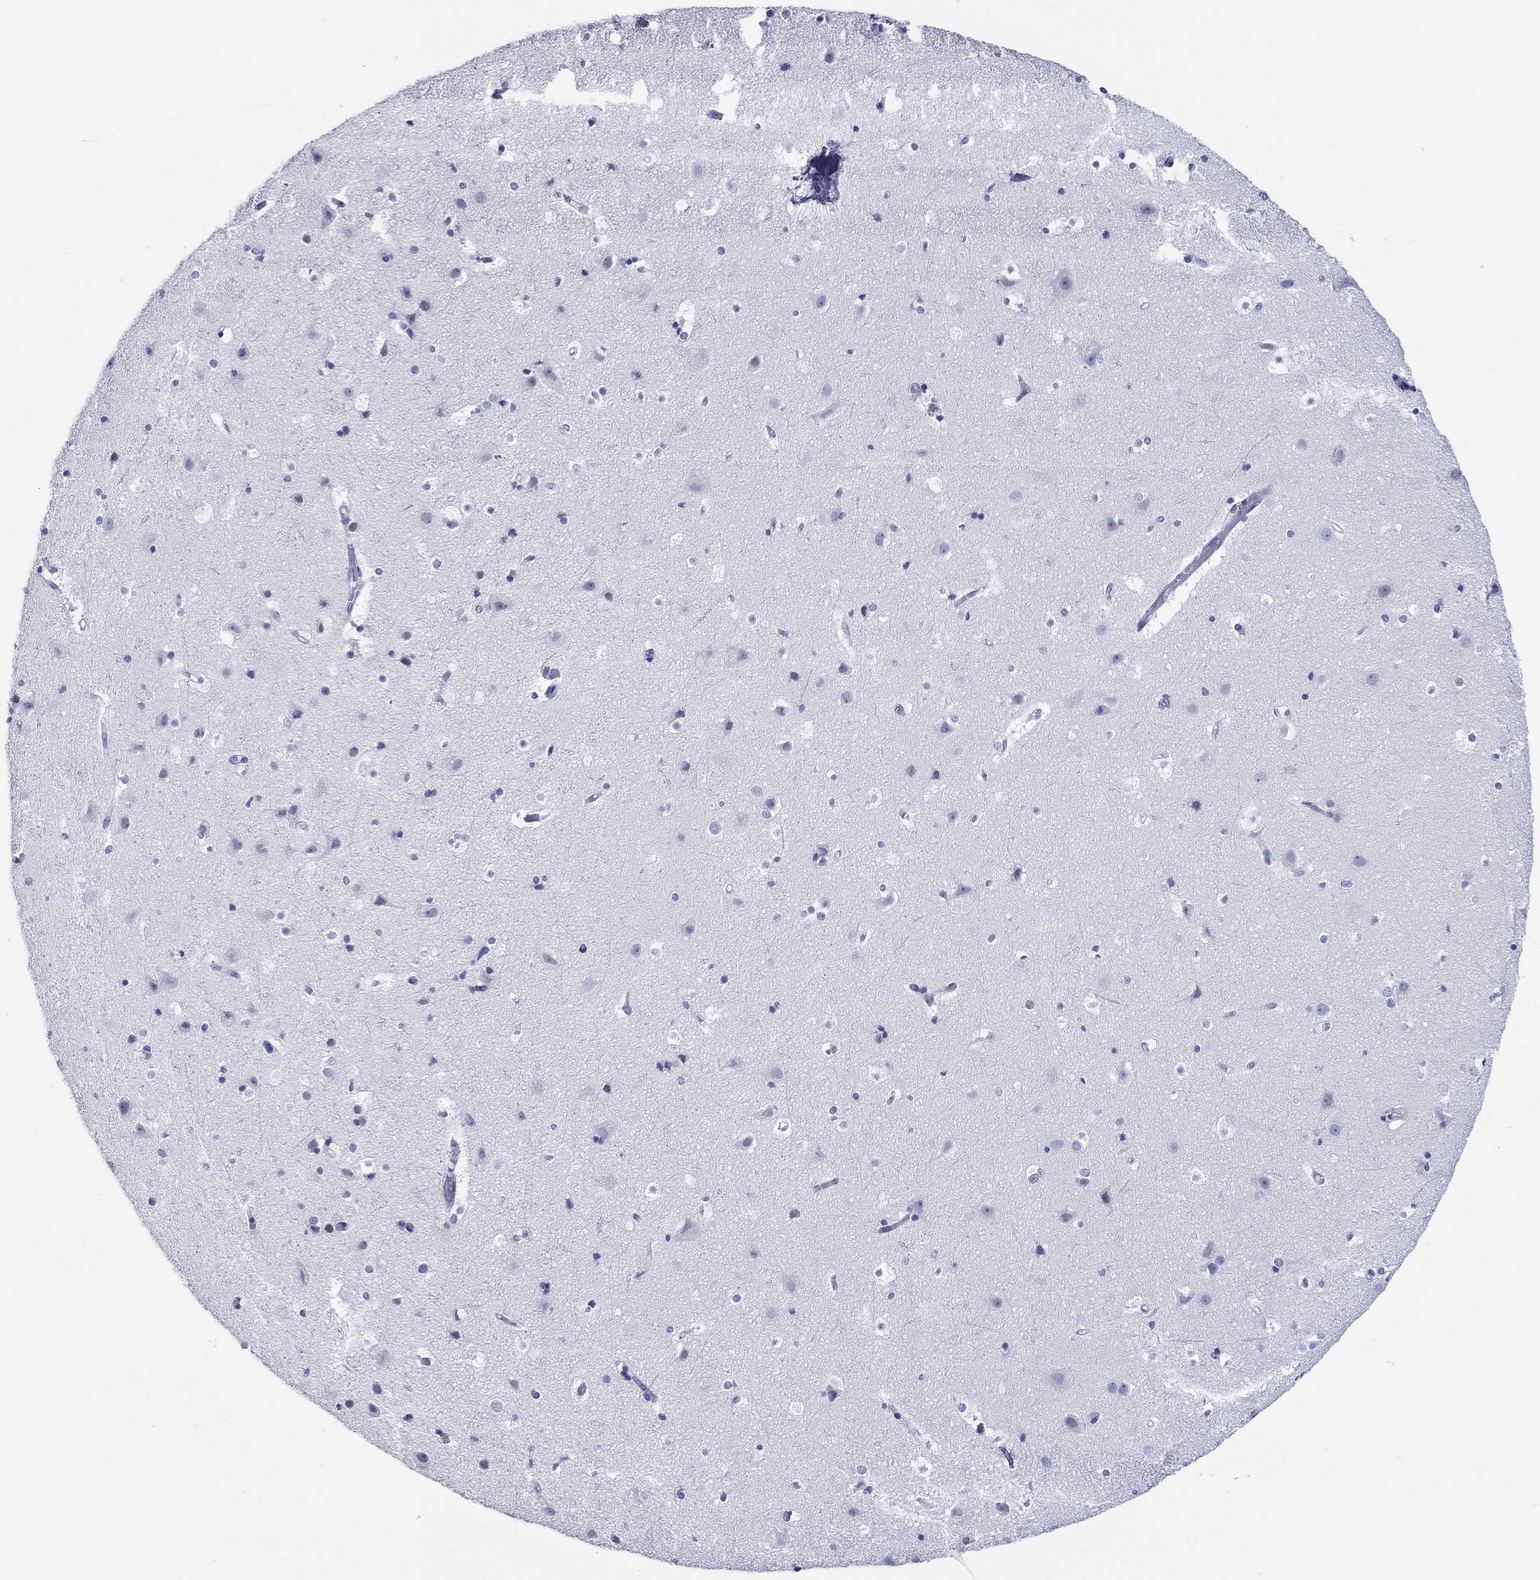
{"staining": {"intensity": "negative", "quantity": "none", "location": "none"}, "tissue": "cerebral cortex", "cell_type": "Endothelial cells", "image_type": "normal", "snomed": [{"axis": "morphology", "description": "Normal tissue, NOS"}, {"axis": "topography", "description": "Cerebral cortex"}], "caption": "Immunohistochemistry (IHC) of benign human cerebral cortex displays no expression in endothelial cells.", "gene": "H1", "patient": {"sex": "female", "age": 52}}